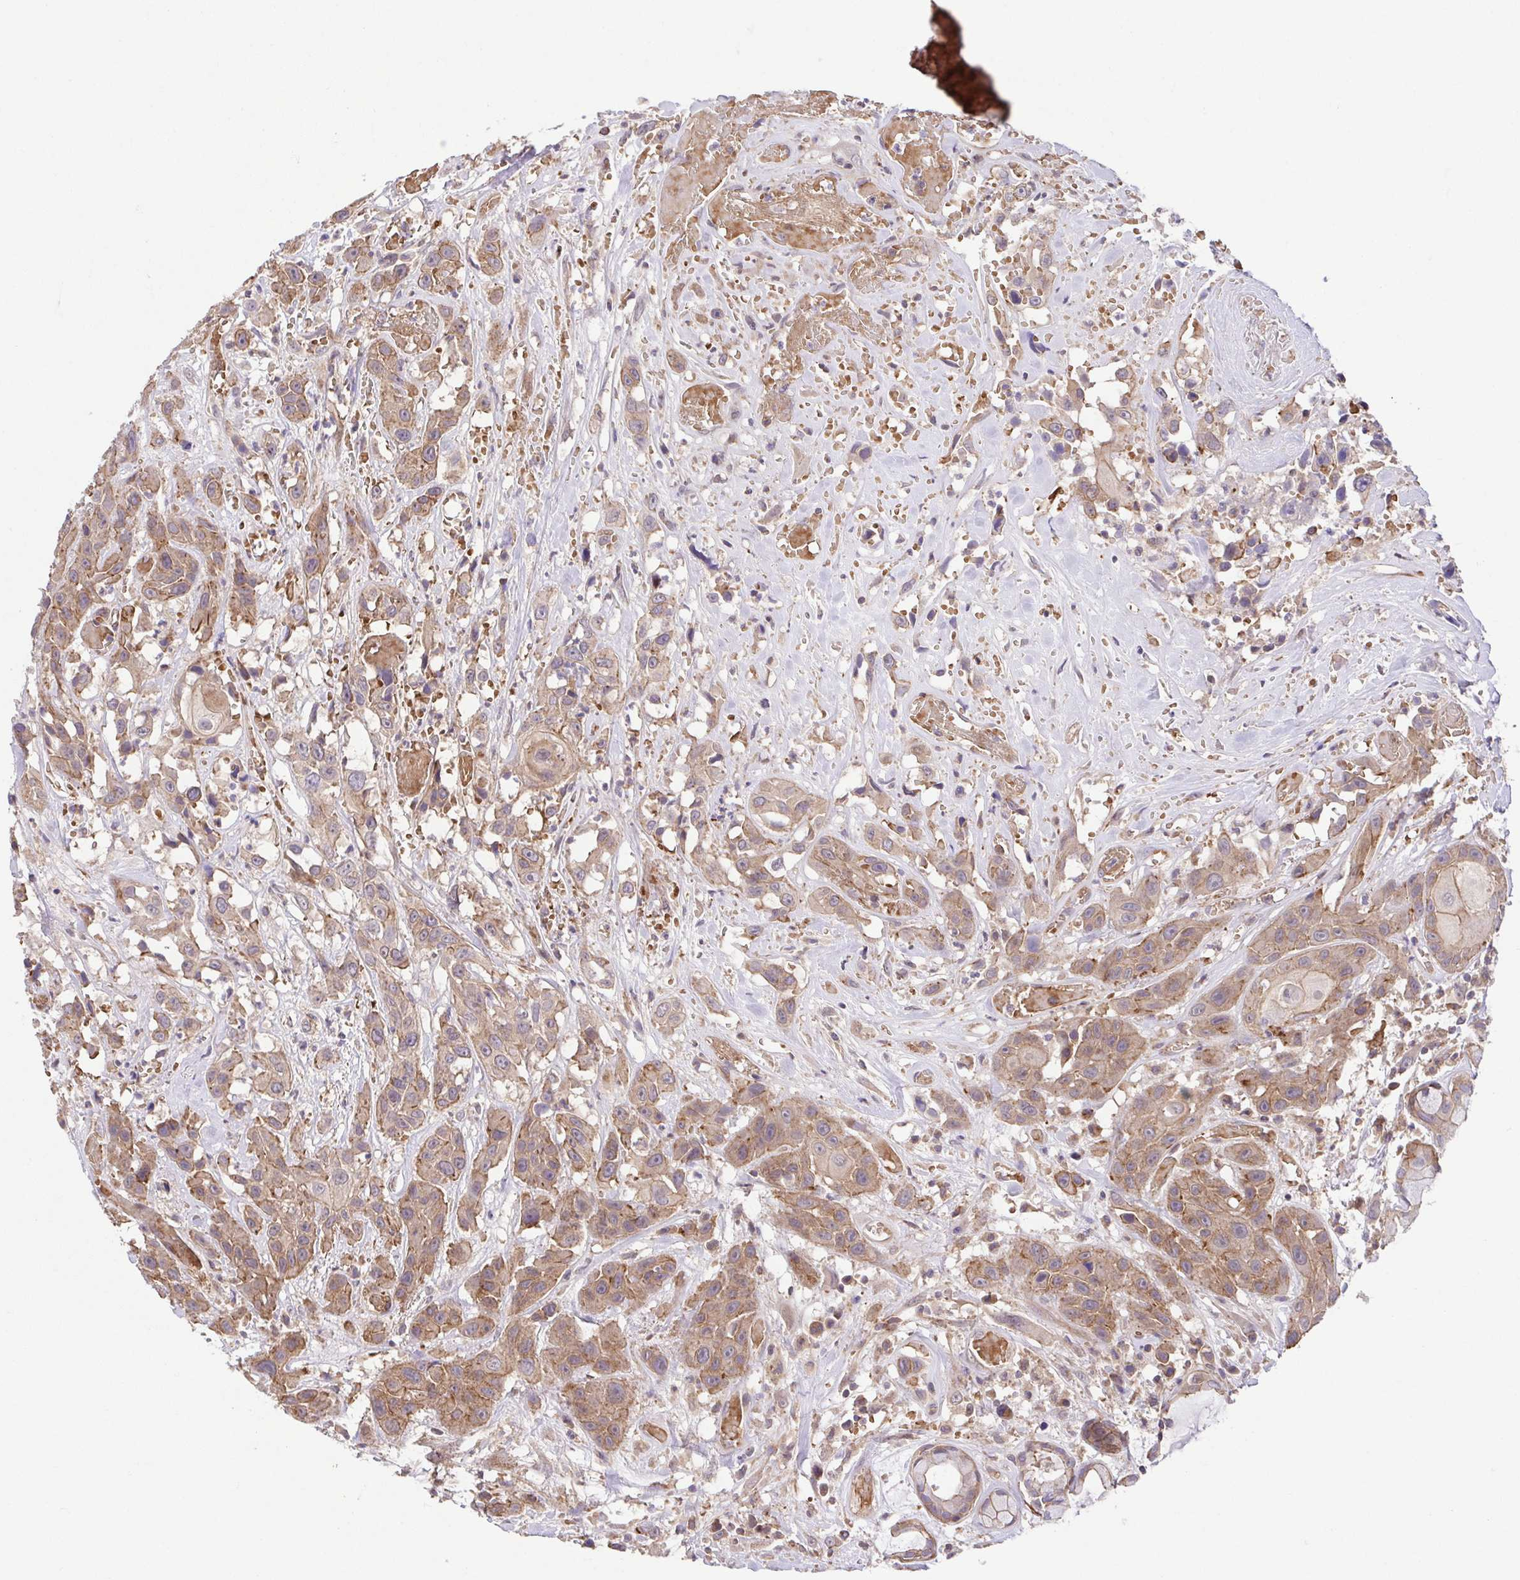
{"staining": {"intensity": "weak", "quantity": ">75%", "location": "cytoplasmic/membranous"}, "tissue": "head and neck cancer", "cell_type": "Tumor cells", "image_type": "cancer", "snomed": [{"axis": "morphology", "description": "Squamous cell carcinoma, NOS"}, {"axis": "topography", "description": "Head-Neck"}], "caption": "This photomicrograph exhibits squamous cell carcinoma (head and neck) stained with immunohistochemistry (IHC) to label a protein in brown. The cytoplasmic/membranous of tumor cells show weak positivity for the protein. Nuclei are counter-stained blue.", "gene": "IDE", "patient": {"sex": "male", "age": 57}}